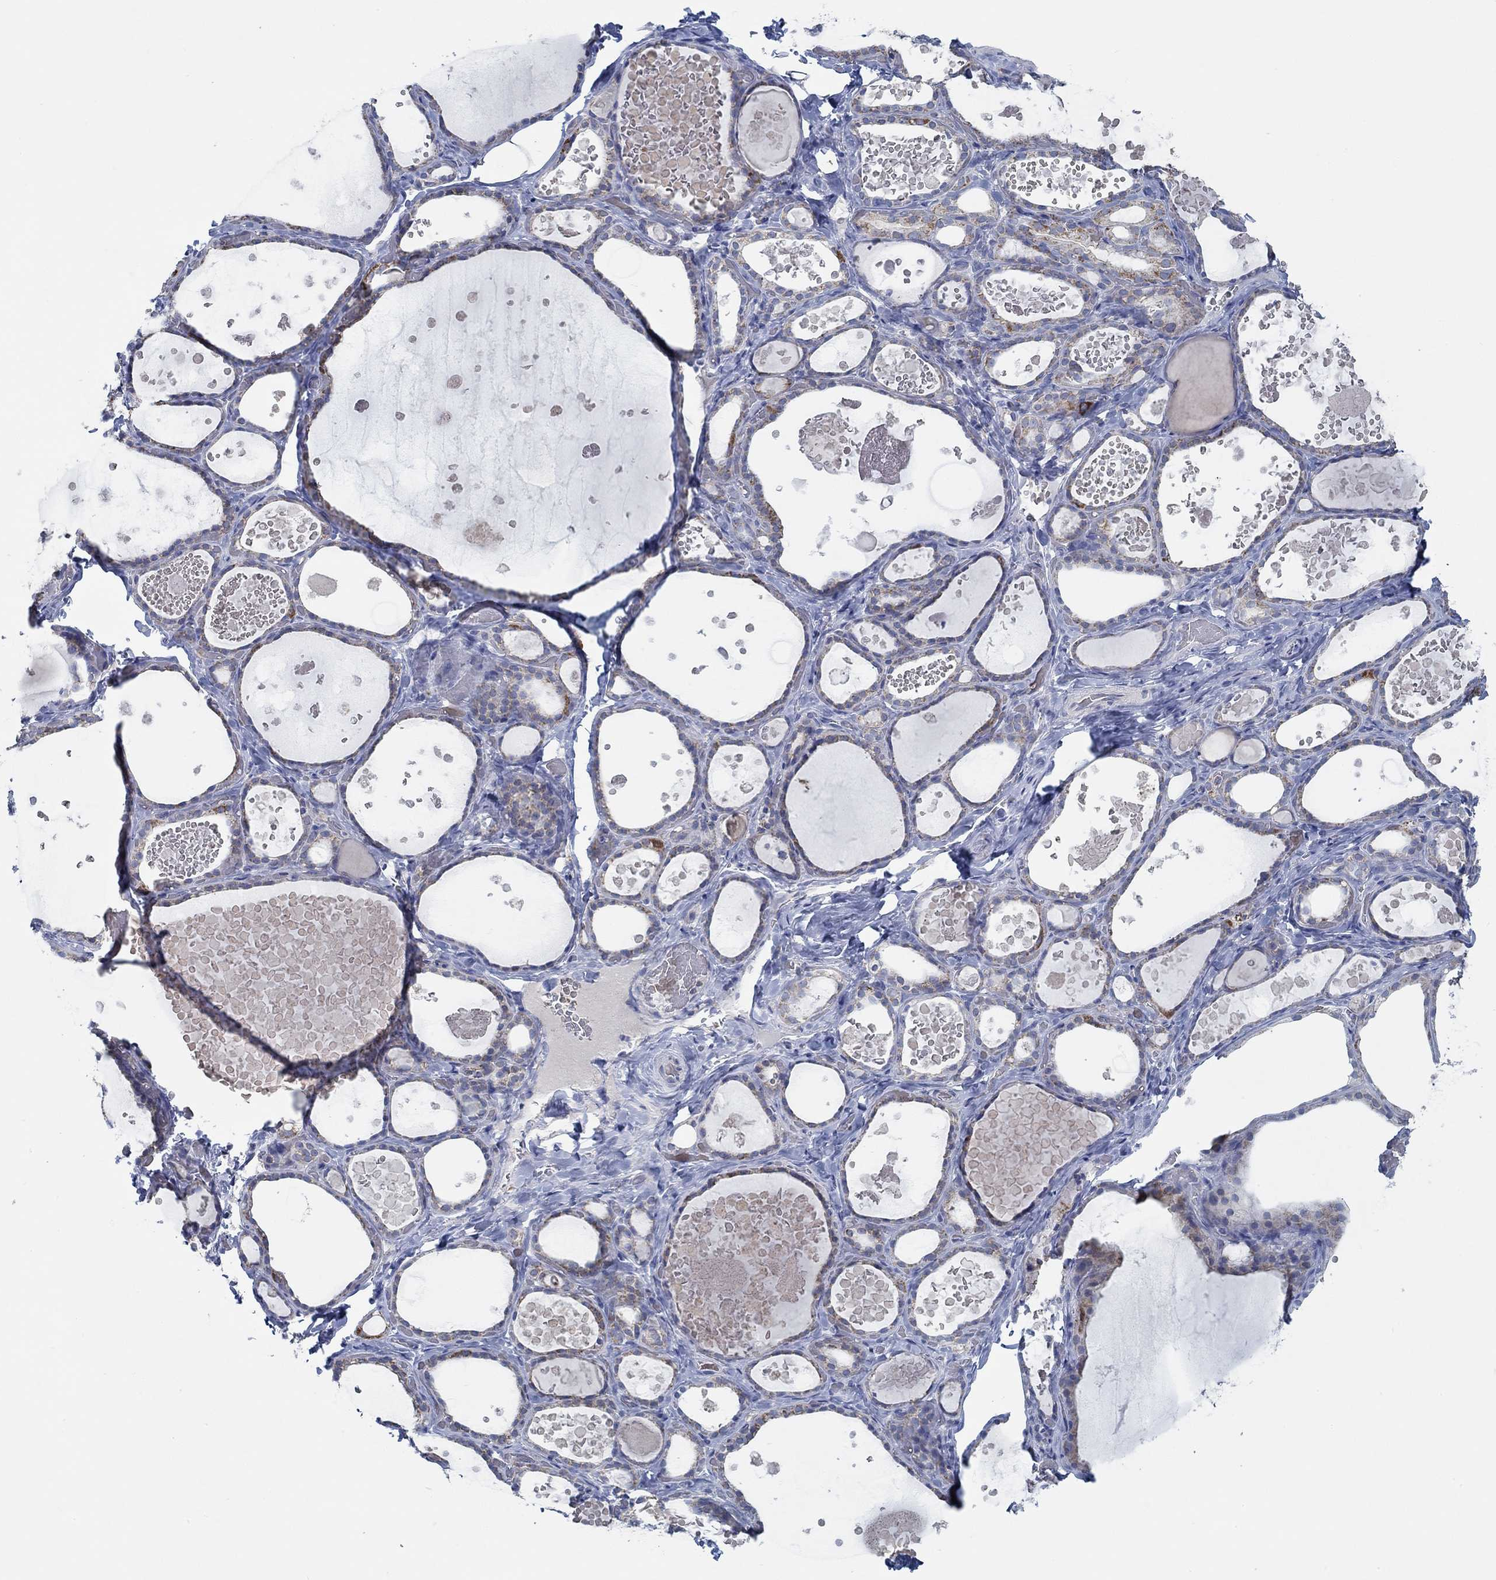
{"staining": {"intensity": "moderate", "quantity": "<25%", "location": "cytoplasmic/membranous"}, "tissue": "thyroid gland", "cell_type": "Glandular cells", "image_type": "normal", "snomed": [{"axis": "morphology", "description": "Normal tissue, NOS"}, {"axis": "topography", "description": "Thyroid gland"}], "caption": "Moderate cytoplasmic/membranous staining is appreciated in about <25% of glandular cells in unremarkable thyroid gland.", "gene": "GLOD5", "patient": {"sex": "female", "age": 56}}